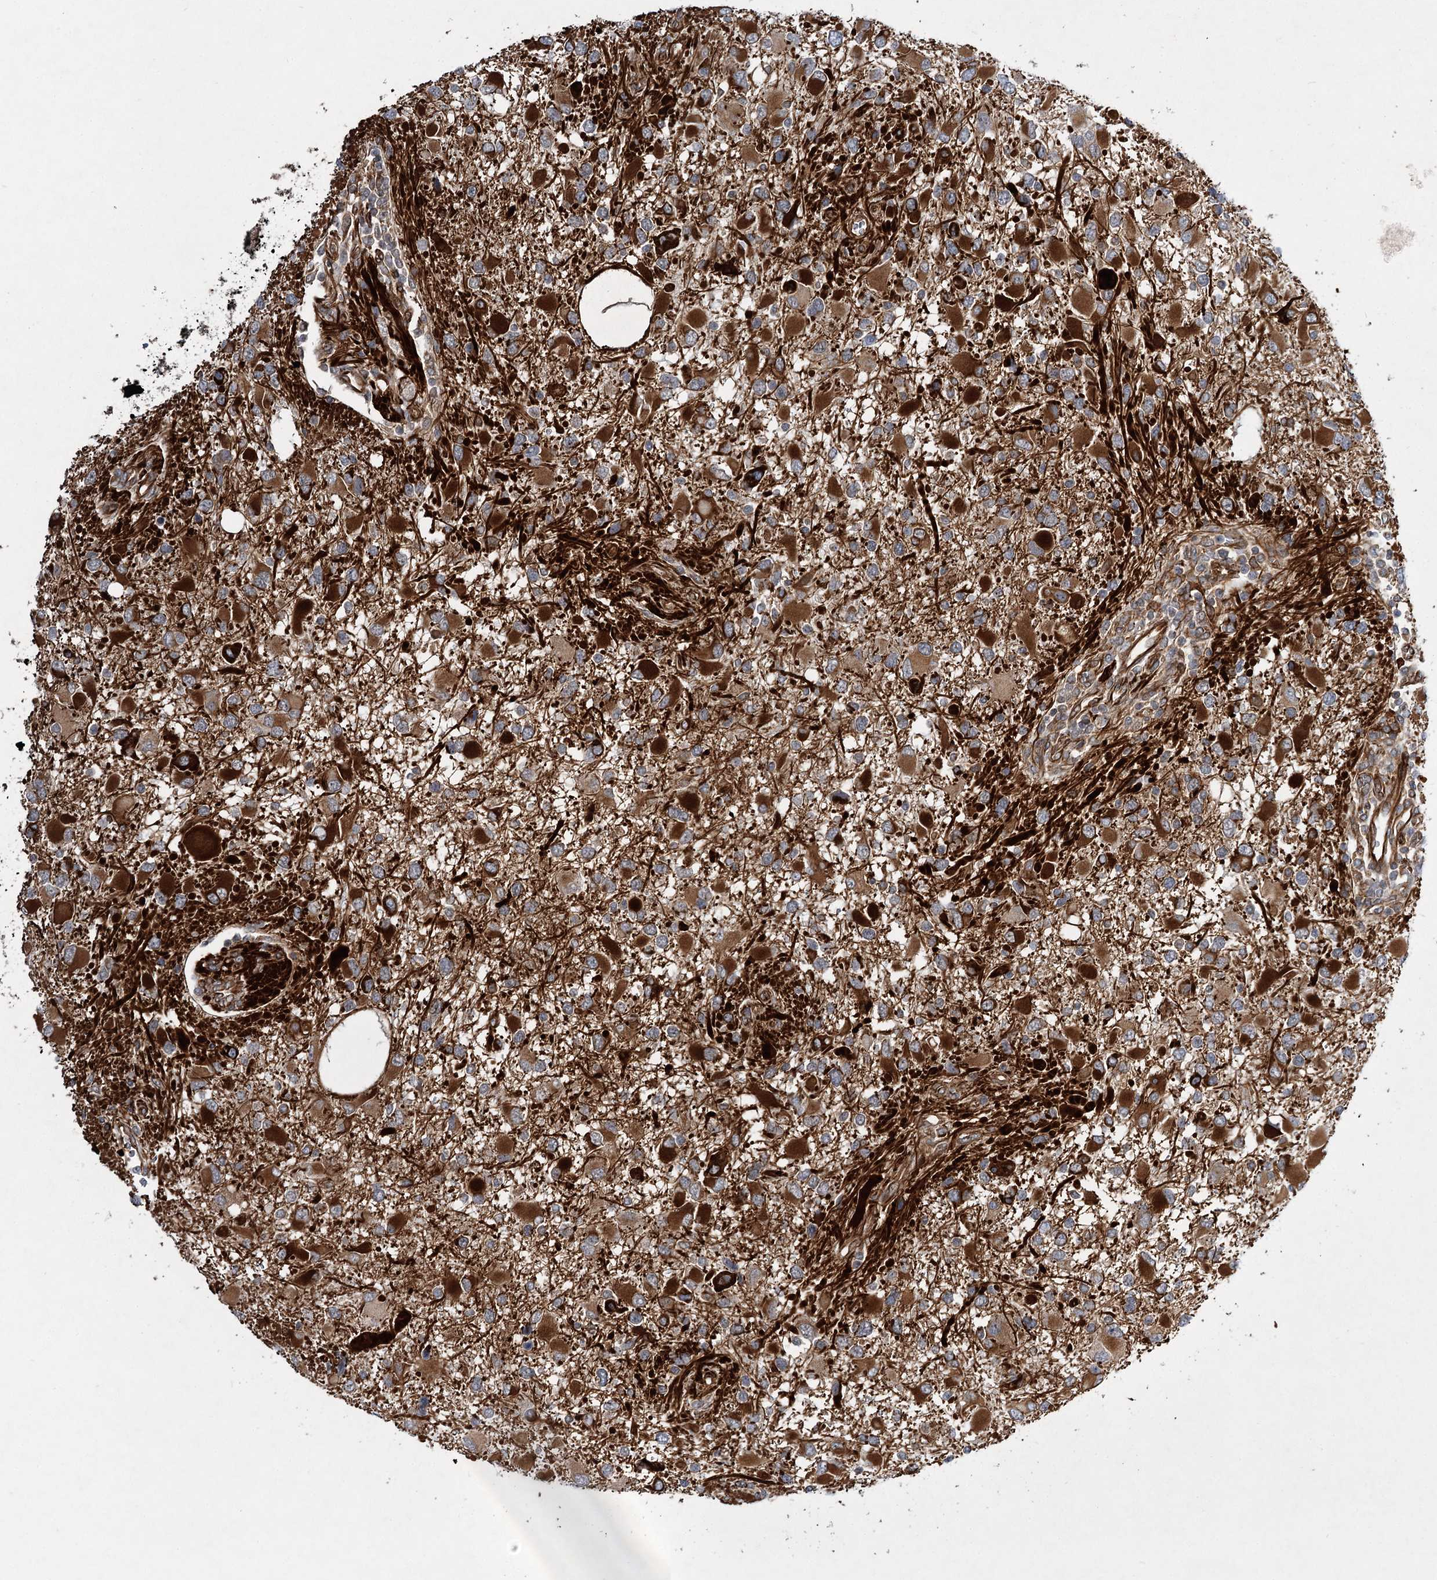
{"staining": {"intensity": "strong", "quantity": "25%-75%", "location": "cytoplasmic/membranous"}, "tissue": "glioma", "cell_type": "Tumor cells", "image_type": "cancer", "snomed": [{"axis": "morphology", "description": "Glioma, malignant, High grade"}, {"axis": "topography", "description": "Brain"}], "caption": "A micrograph of glioma stained for a protein reveals strong cytoplasmic/membranous brown staining in tumor cells.", "gene": "DPEP2", "patient": {"sex": "male", "age": 53}}